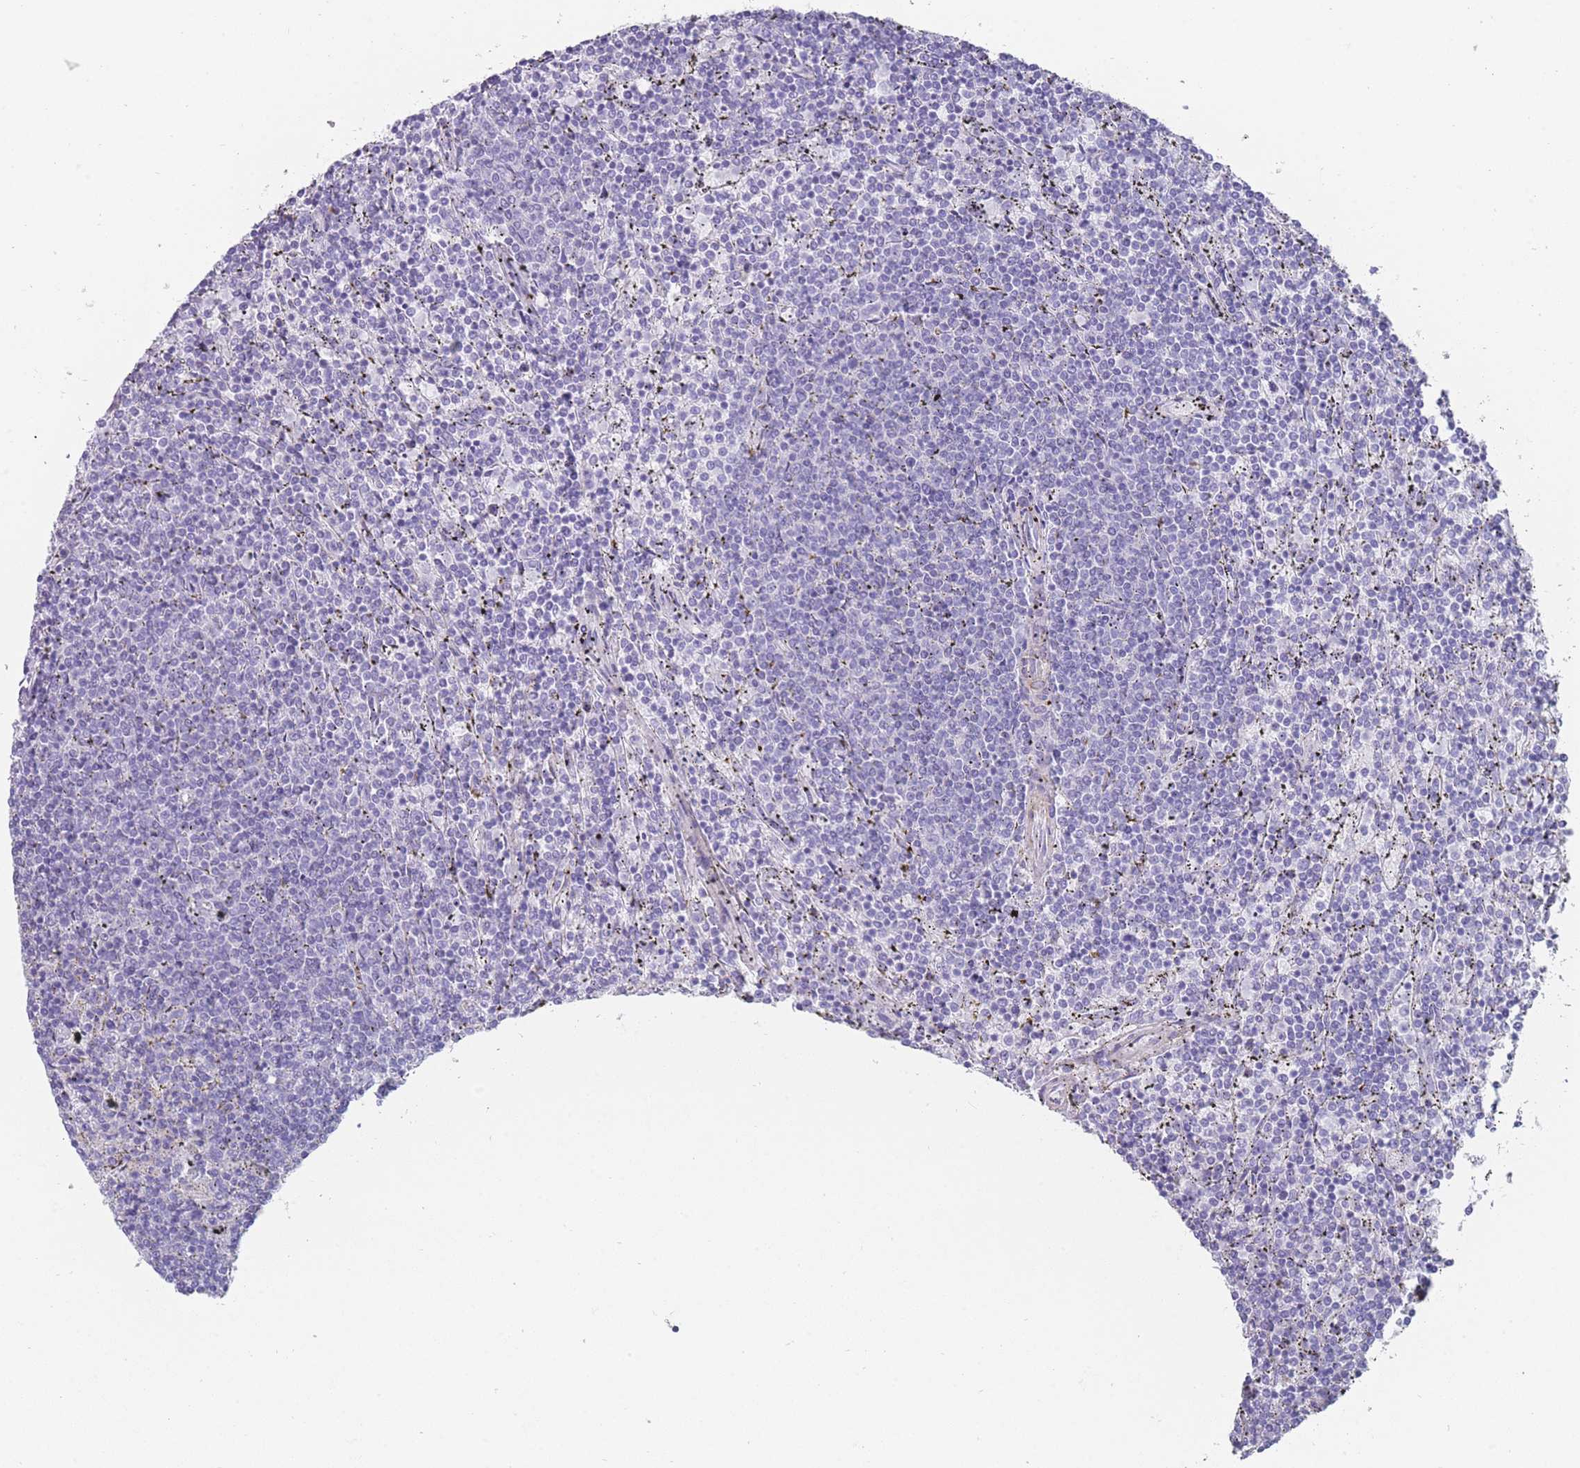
{"staining": {"intensity": "negative", "quantity": "none", "location": "none"}, "tissue": "lymphoma", "cell_type": "Tumor cells", "image_type": "cancer", "snomed": [{"axis": "morphology", "description": "Malignant lymphoma, non-Hodgkin's type, Low grade"}, {"axis": "topography", "description": "Spleen"}], "caption": "High magnification brightfield microscopy of malignant lymphoma, non-Hodgkin's type (low-grade) stained with DAB (3,3'-diaminobenzidine) (brown) and counterstained with hematoxylin (blue): tumor cells show no significant expression.", "gene": "FPGS", "patient": {"sex": "female", "age": 50}}